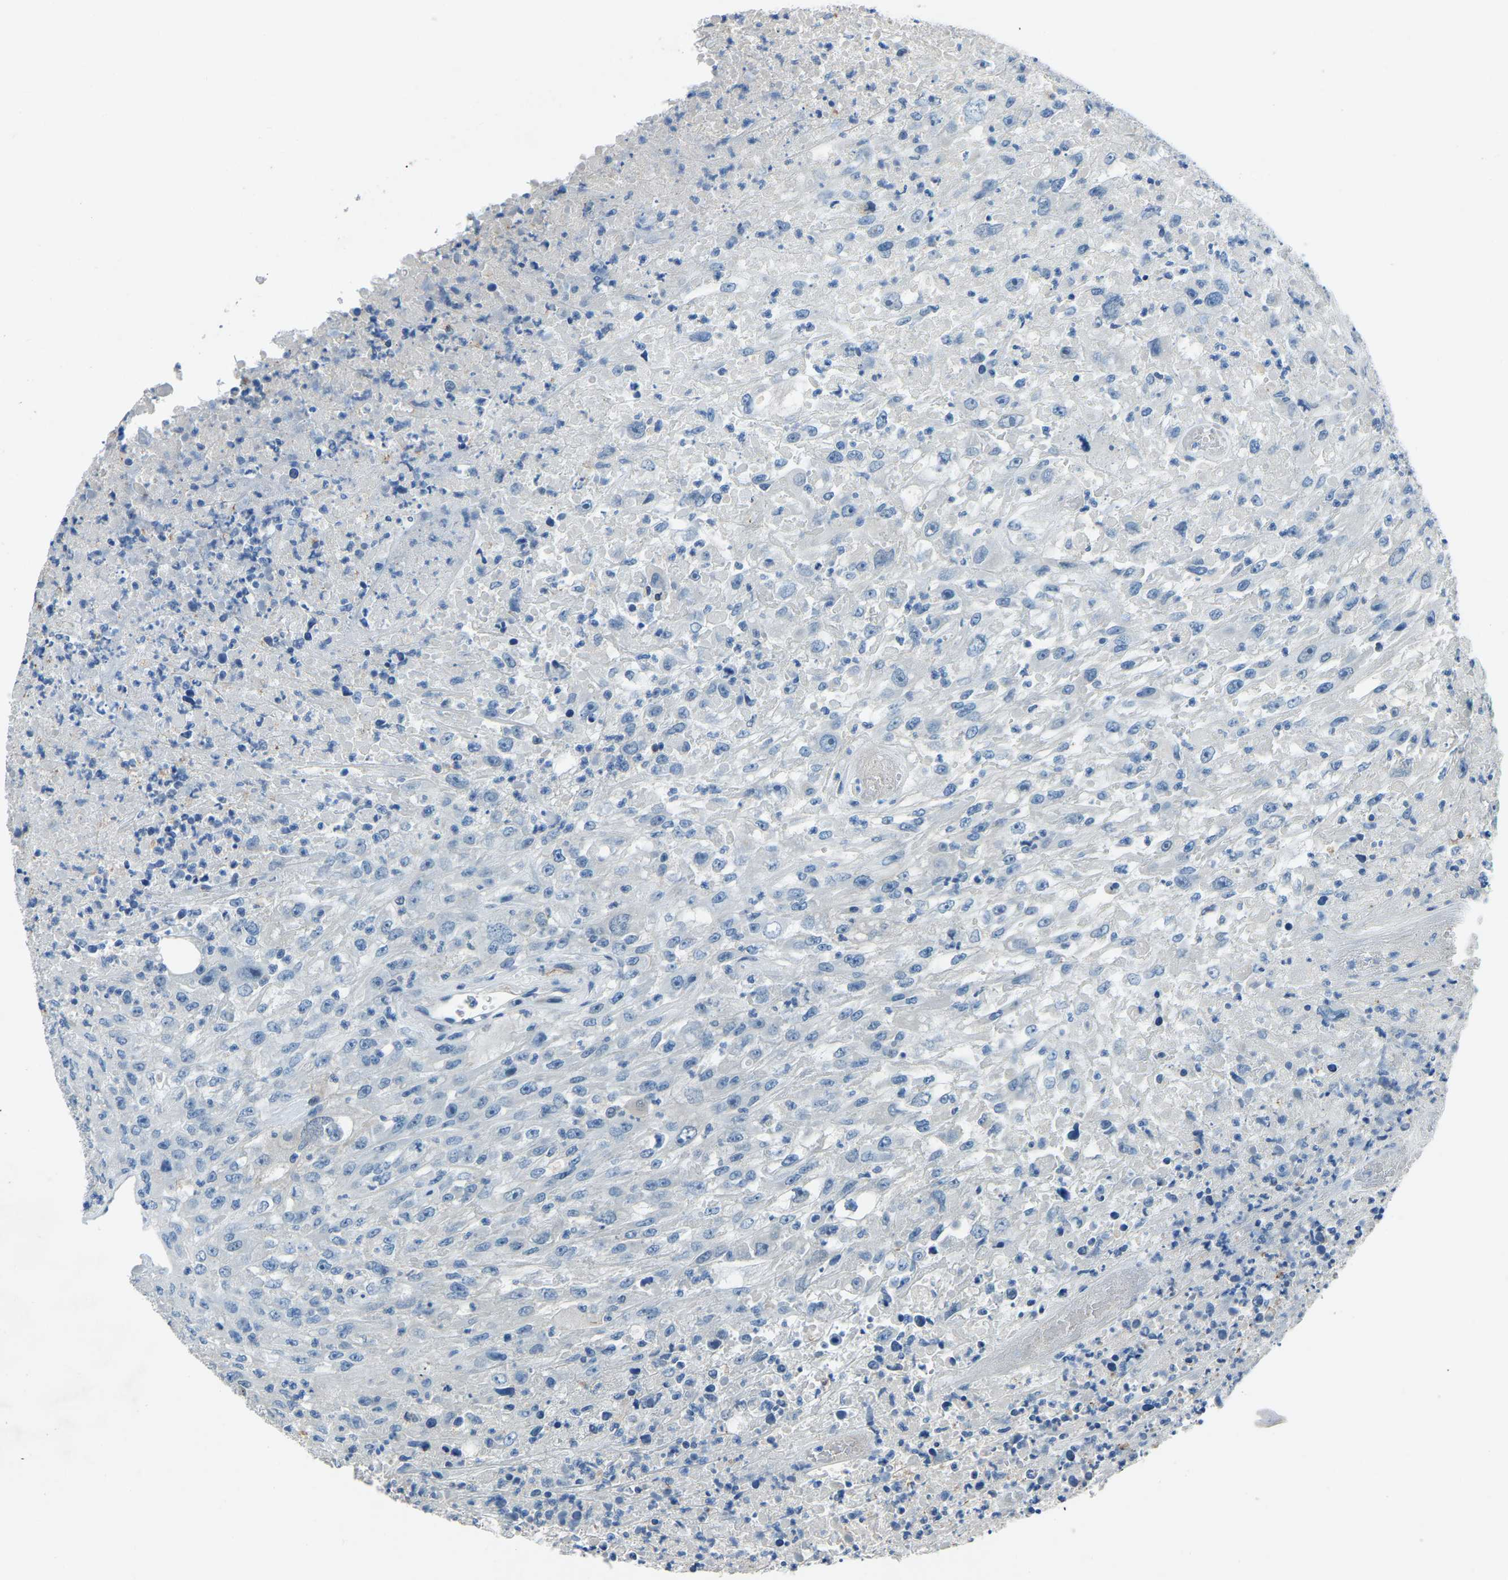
{"staining": {"intensity": "negative", "quantity": "none", "location": "none"}, "tissue": "urothelial cancer", "cell_type": "Tumor cells", "image_type": "cancer", "snomed": [{"axis": "morphology", "description": "Urothelial carcinoma, High grade"}, {"axis": "topography", "description": "Urinary bladder"}], "caption": "Urothelial cancer stained for a protein using immunohistochemistry reveals no positivity tumor cells.", "gene": "XIRP1", "patient": {"sex": "male", "age": 46}}